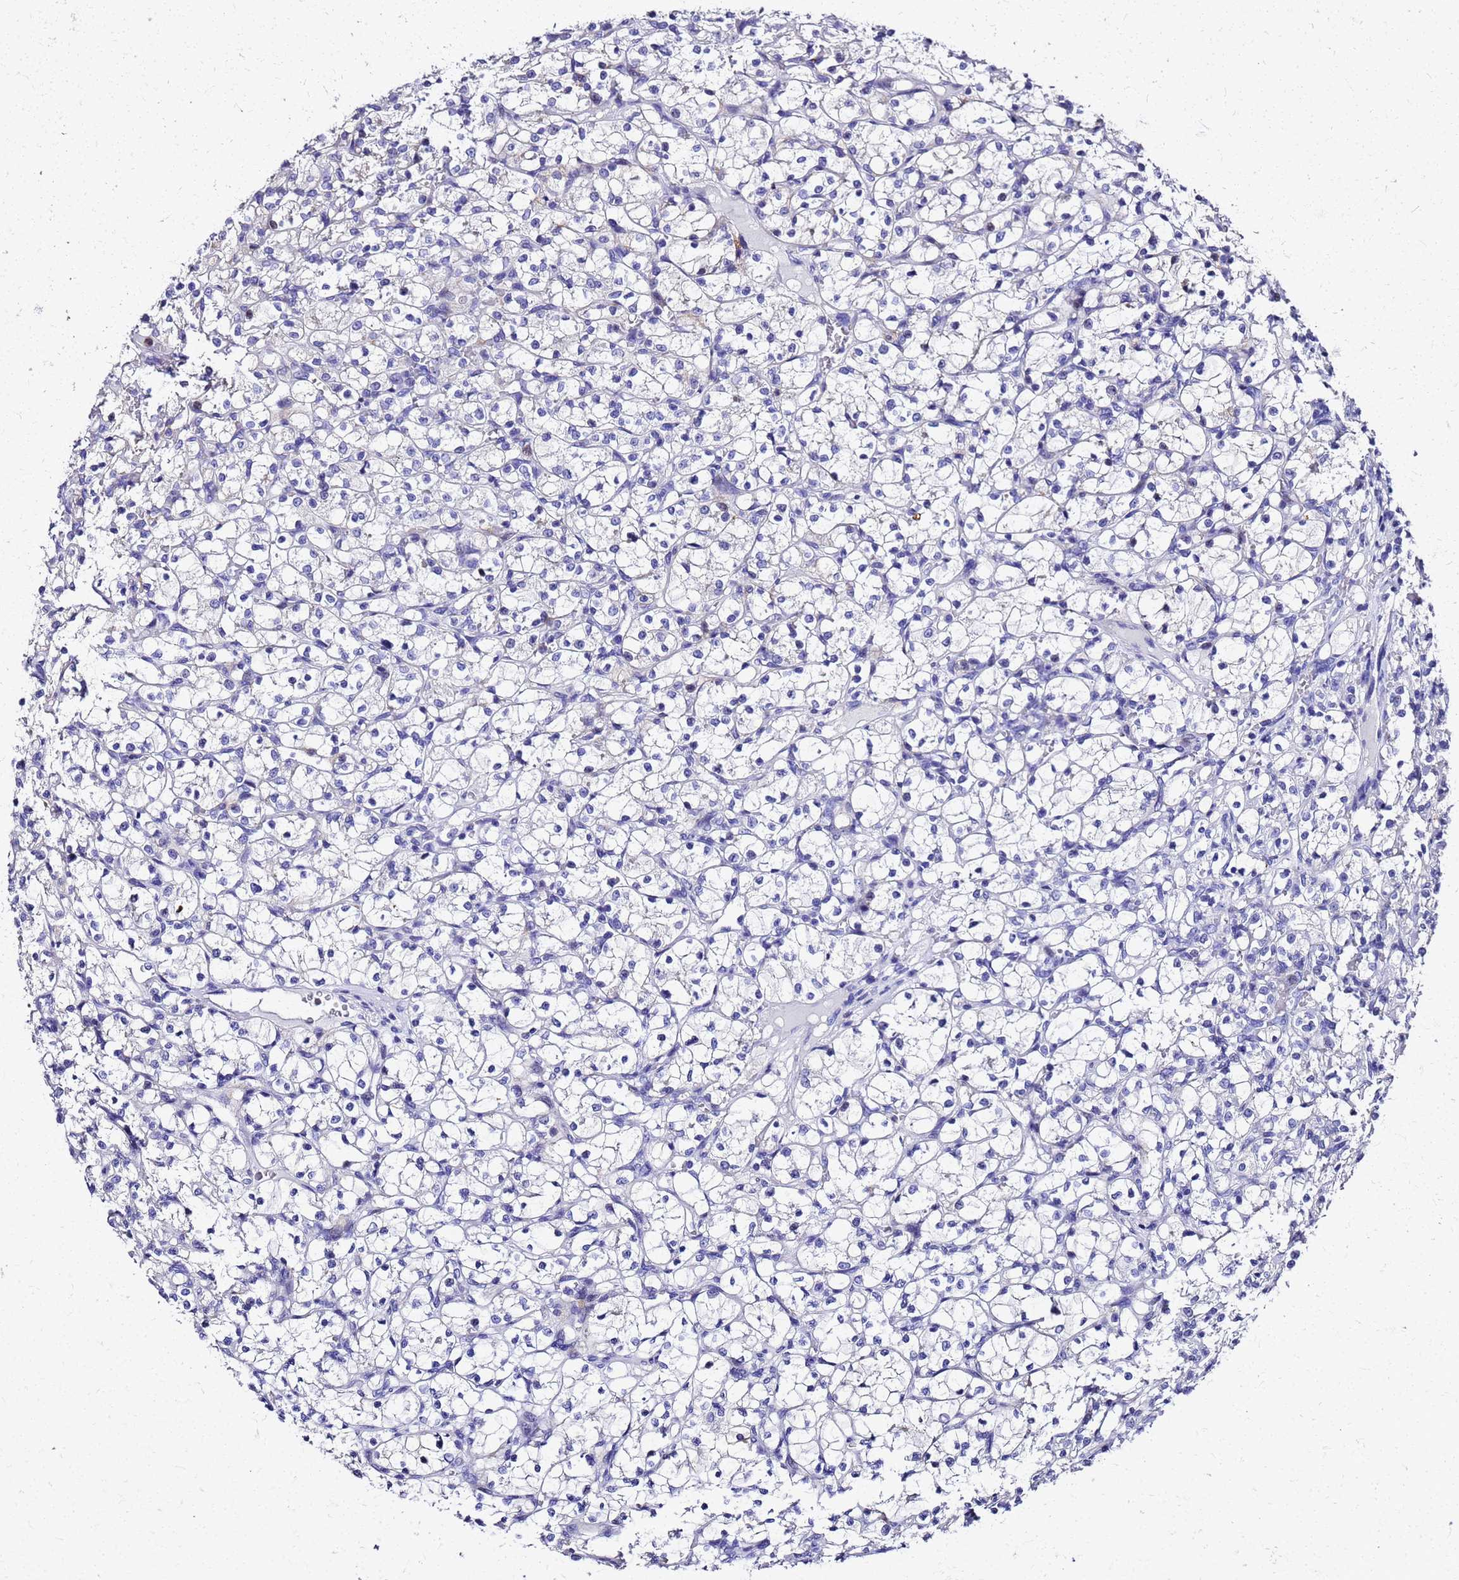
{"staining": {"intensity": "negative", "quantity": "none", "location": "none"}, "tissue": "renal cancer", "cell_type": "Tumor cells", "image_type": "cancer", "snomed": [{"axis": "morphology", "description": "Adenocarcinoma, NOS"}, {"axis": "topography", "description": "Kidney"}], "caption": "Histopathology image shows no protein expression in tumor cells of renal cancer (adenocarcinoma) tissue.", "gene": "SMIM21", "patient": {"sex": "female", "age": 69}}